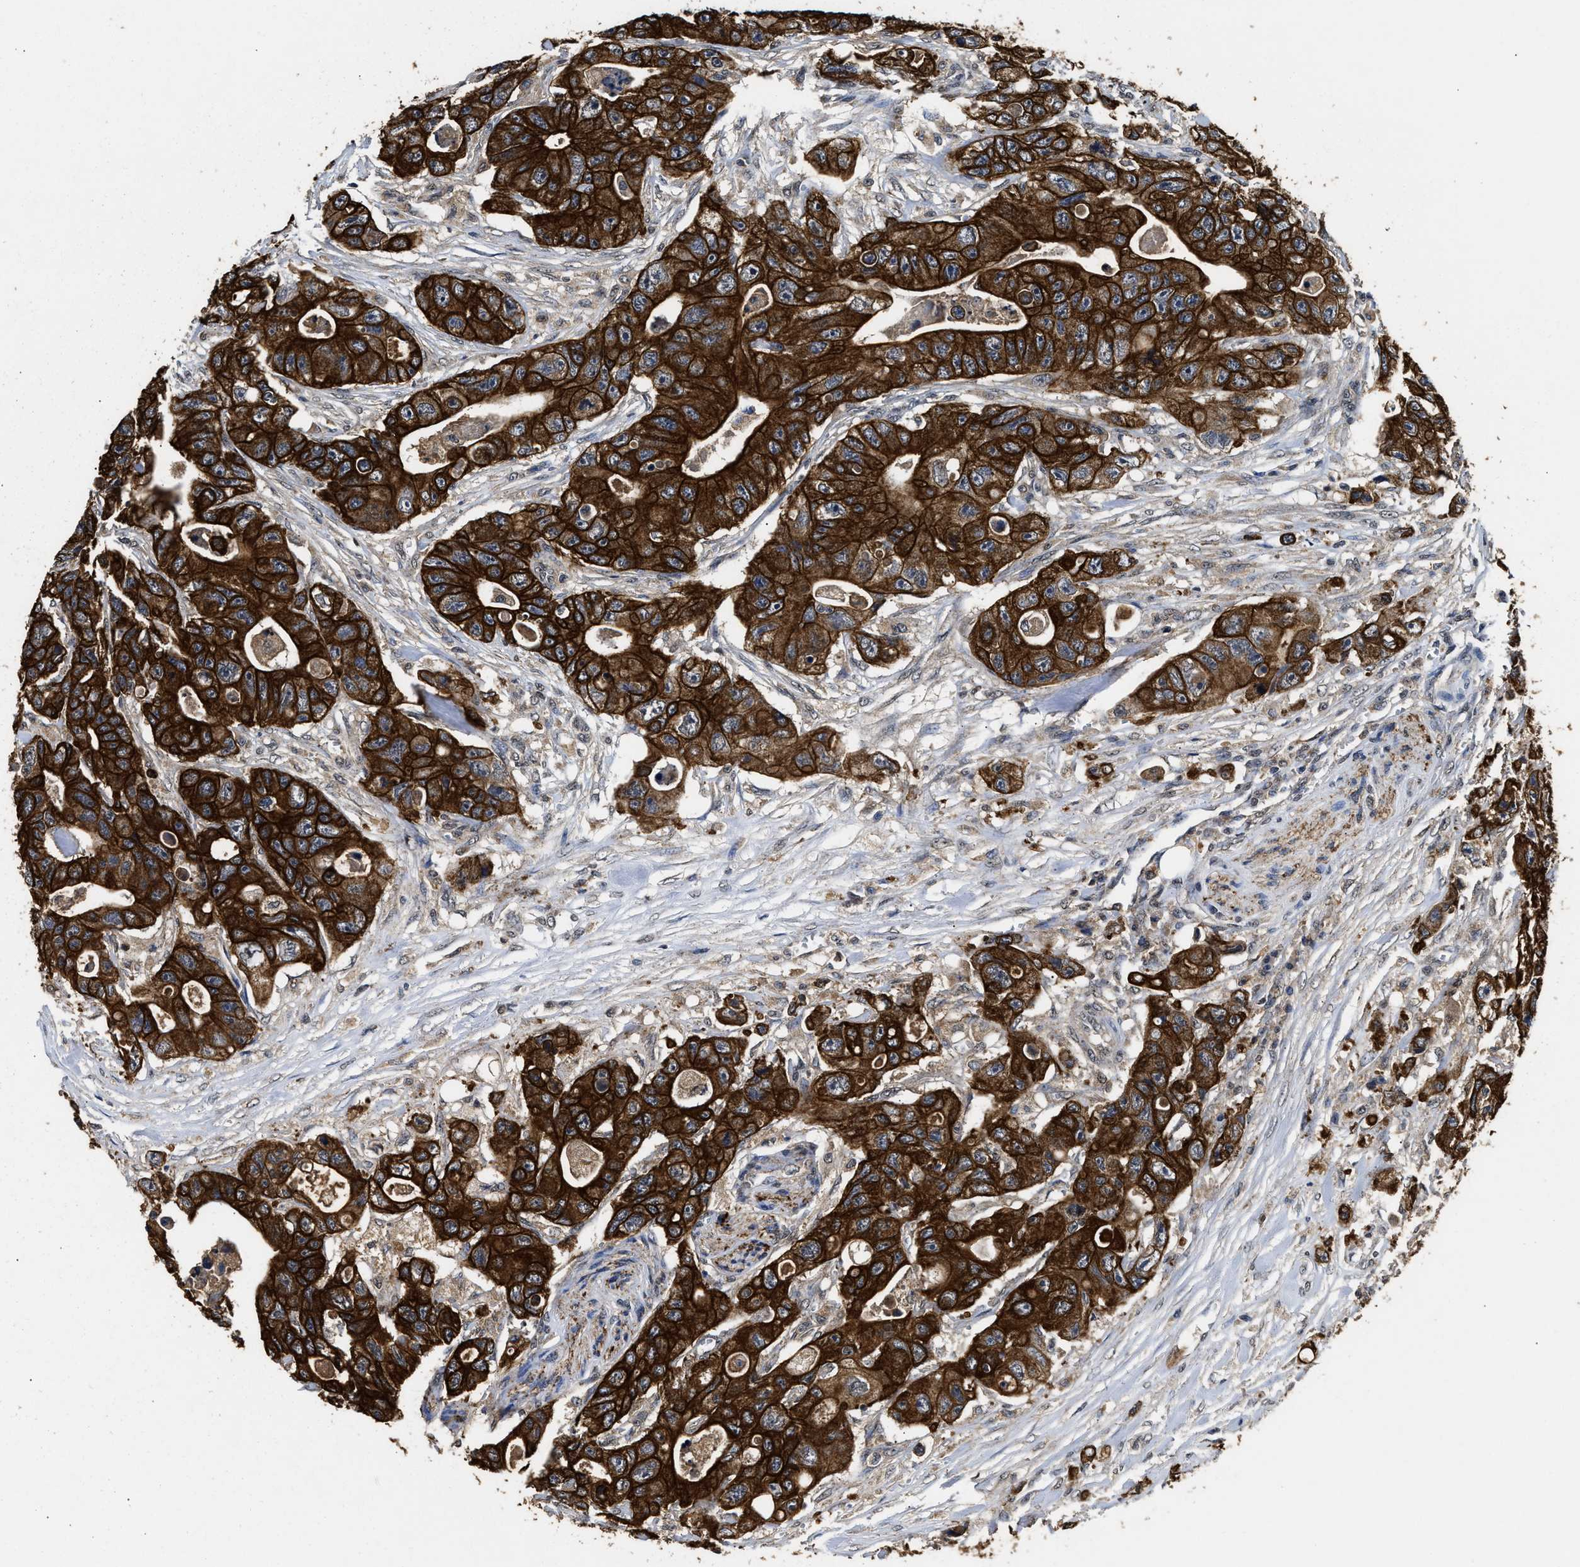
{"staining": {"intensity": "strong", "quantity": ">75%", "location": "cytoplasmic/membranous"}, "tissue": "colorectal cancer", "cell_type": "Tumor cells", "image_type": "cancer", "snomed": [{"axis": "morphology", "description": "Adenocarcinoma, NOS"}, {"axis": "topography", "description": "Colon"}], "caption": "Approximately >75% of tumor cells in human colorectal adenocarcinoma reveal strong cytoplasmic/membranous protein staining as visualized by brown immunohistochemical staining.", "gene": "CTNNA1", "patient": {"sex": "female", "age": 46}}